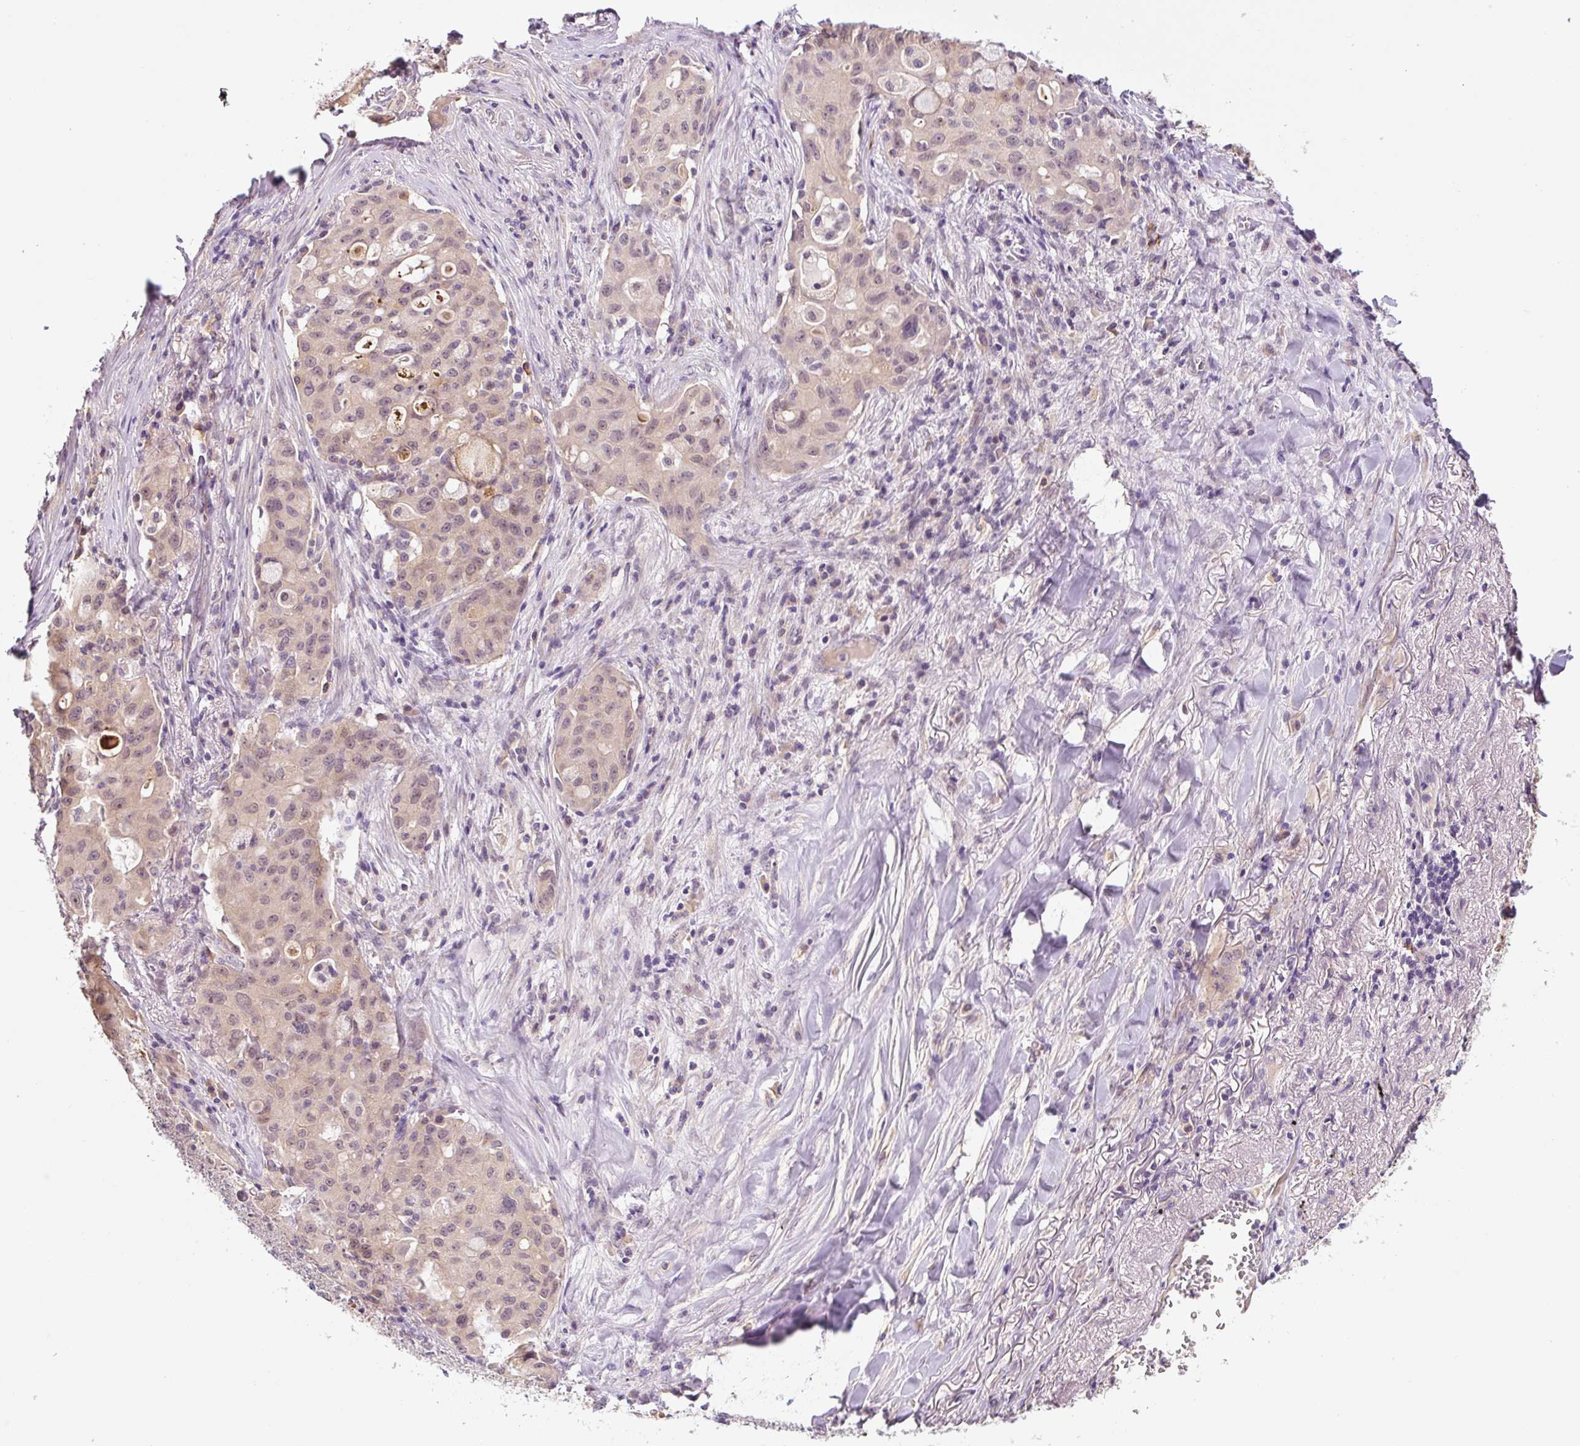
{"staining": {"intensity": "weak", "quantity": ">75%", "location": "cytoplasmic/membranous"}, "tissue": "lung cancer", "cell_type": "Tumor cells", "image_type": "cancer", "snomed": [{"axis": "morphology", "description": "Adenocarcinoma, NOS"}, {"axis": "topography", "description": "Lung"}], "caption": "An image of human lung cancer (adenocarcinoma) stained for a protein demonstrates weak cytoplasmic/membranous brown staining in tumor cells.", "gene": "PRKAA2", "patient": {"sex": "female", "age": 44}}